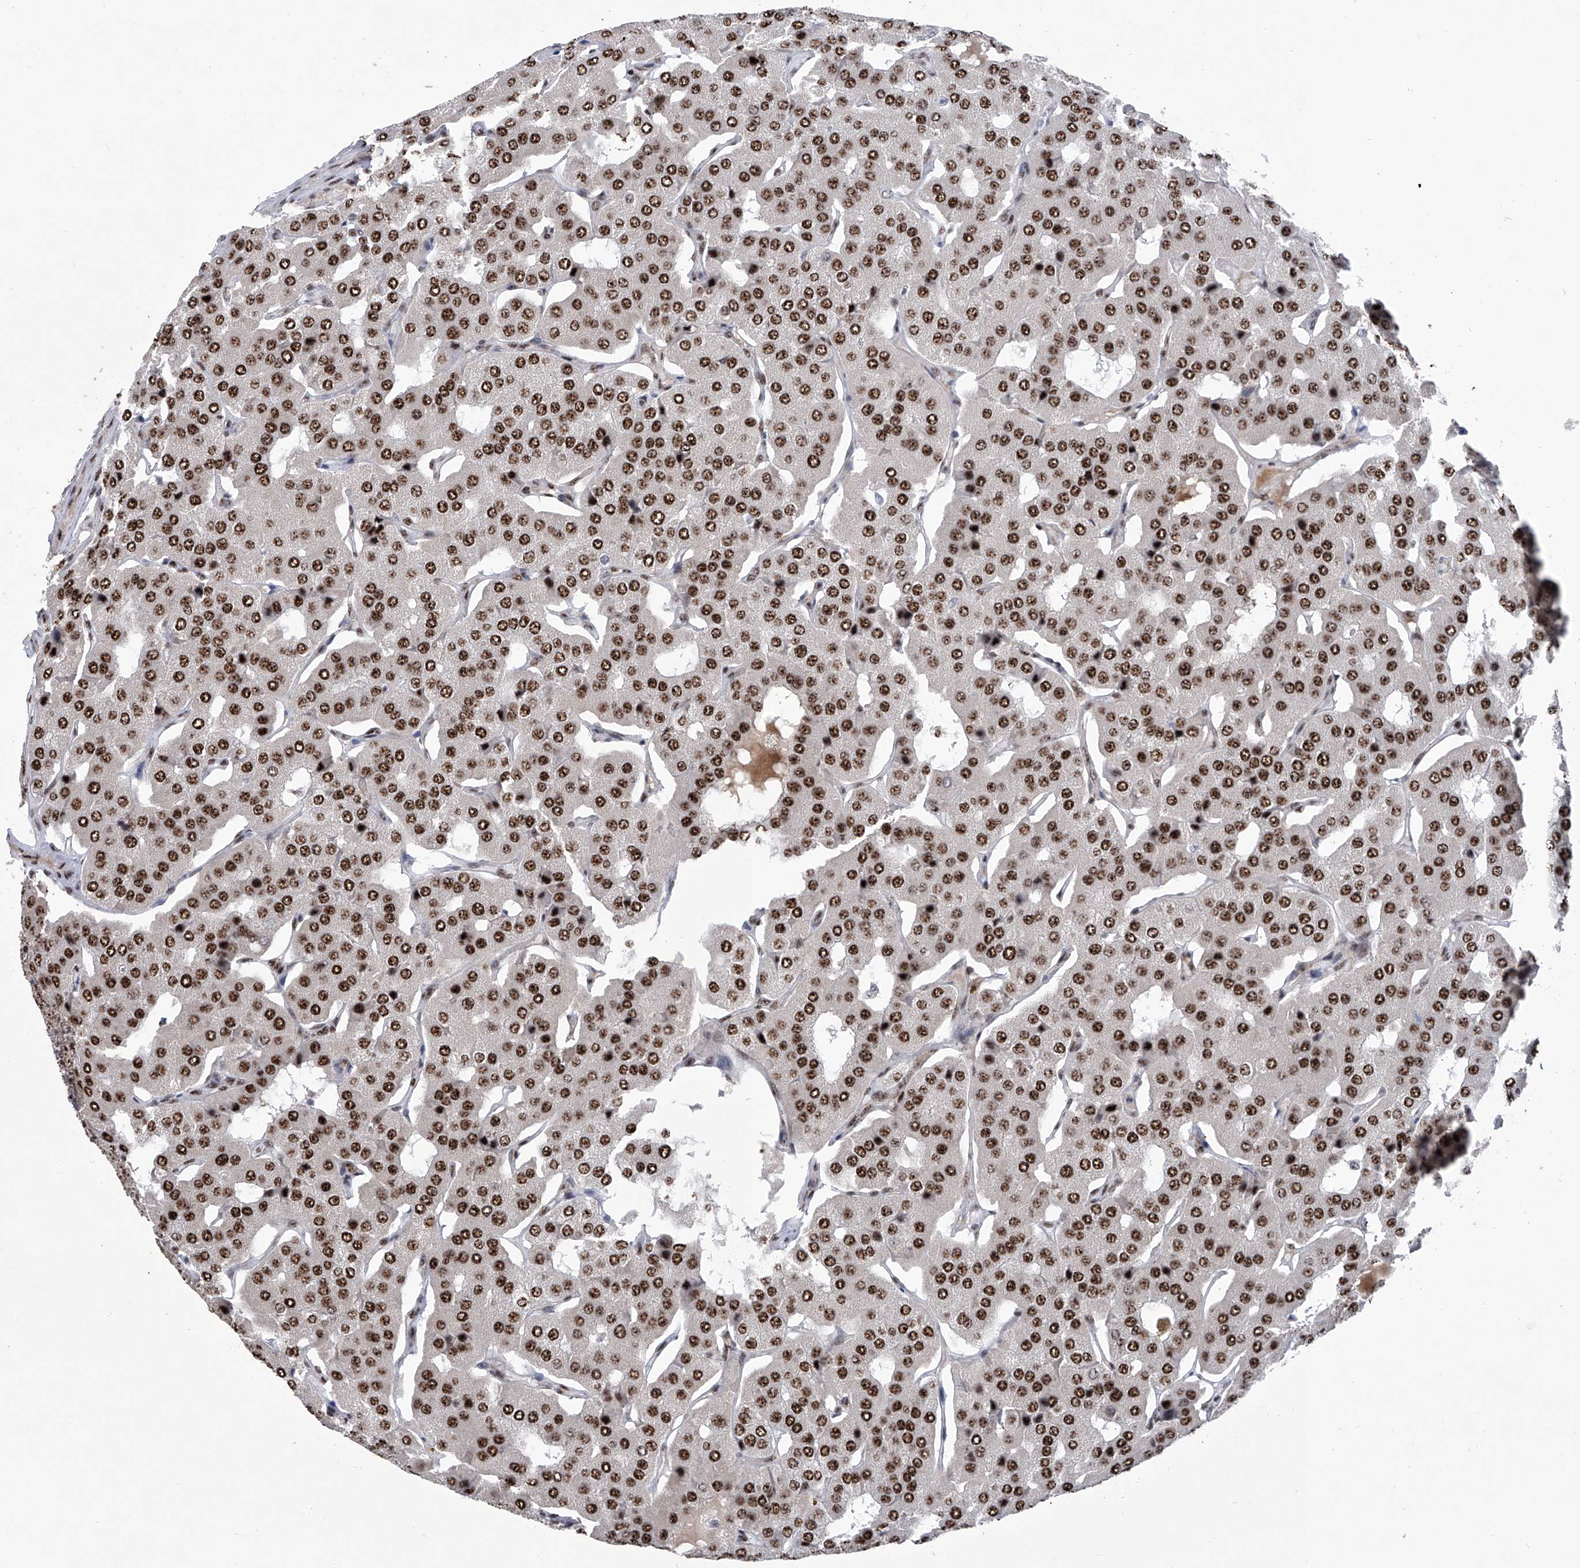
{"staining": {"intensity": "strong", "quantity": ">75%", "location": "nuclear"}, "tissue": "parathyroid gland", "cell_type": "Glandular cells", "image_type": "normal", "snomed": [{"axis": "morphology", "description": "Normal tissue, NOS"}, {"axis": "morphology", "description": "Adenoma, NOS"}, {"axis": "topography", "description": "Parathyroid gland"}], "caption": "A brown stain highlights strong nuclear positivity of a protein in glandular cells of benign human parathyroid gland.", "gene": "FBXL4", "patient": {"sex": "female", "age": 86}}